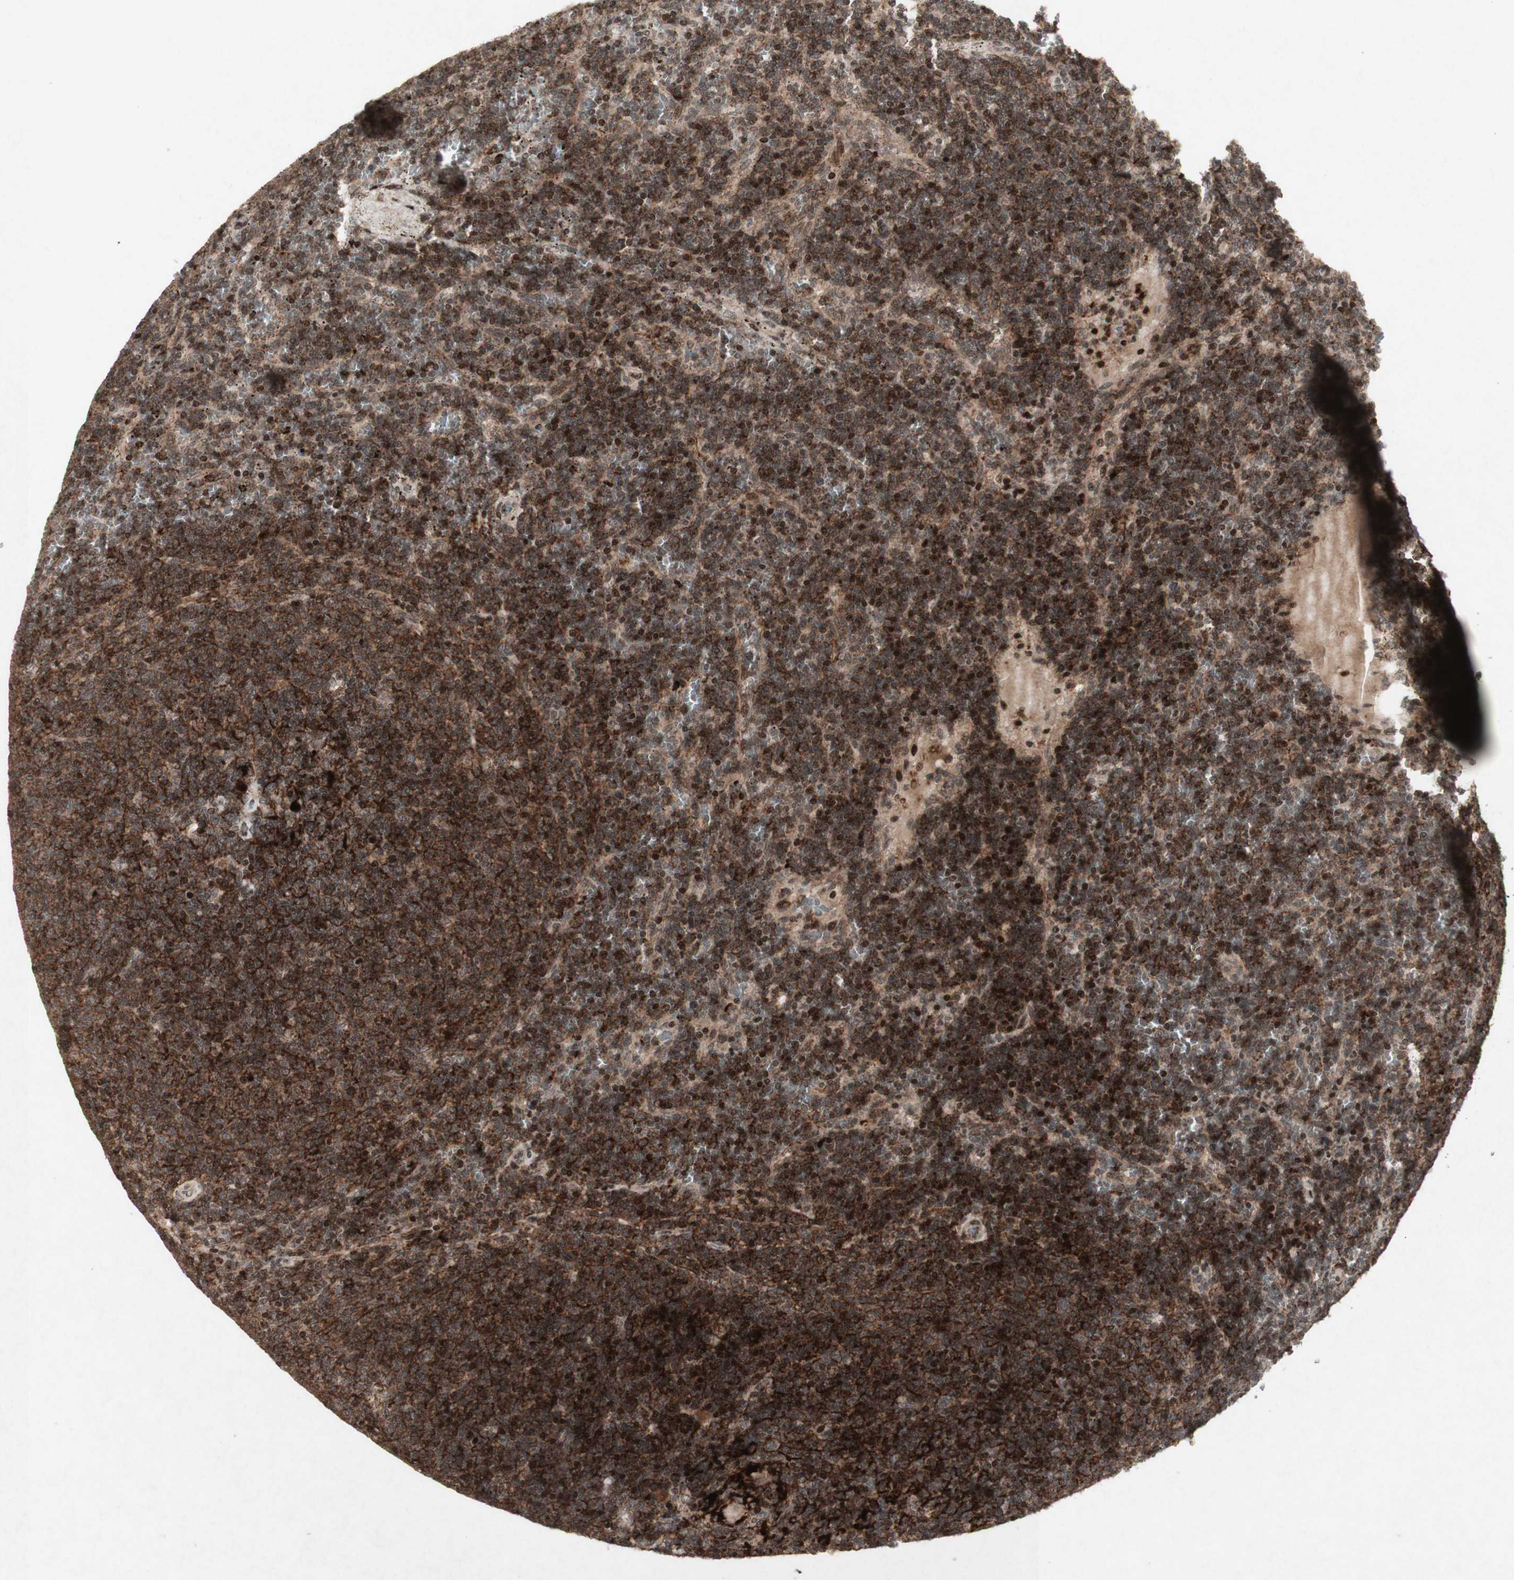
{"staining": {"intensity": "strong", "quantity": "25%-75%", "location": "cytoplasmic/membranous"}, "tissue": "lymphoma", "cell_type": "Tumor cells", "image_type": "cancer", "snomed": [{"axis": "morphology", "description": "Malignant lymphoma, non-Hodgkin's type, Low grade"}, {"axis": "topography", "description": "Spleen"}], "caption": "Immunohistochemical staining of low-grade malignant lymphoma, non-Hodgkin's type reveals high levels of strong cytoplasmic/membranous expression in about 25%-75% of tumor cells.", "gene": "PLXNA1", "patient": {"sex": "female", "age": 50}}